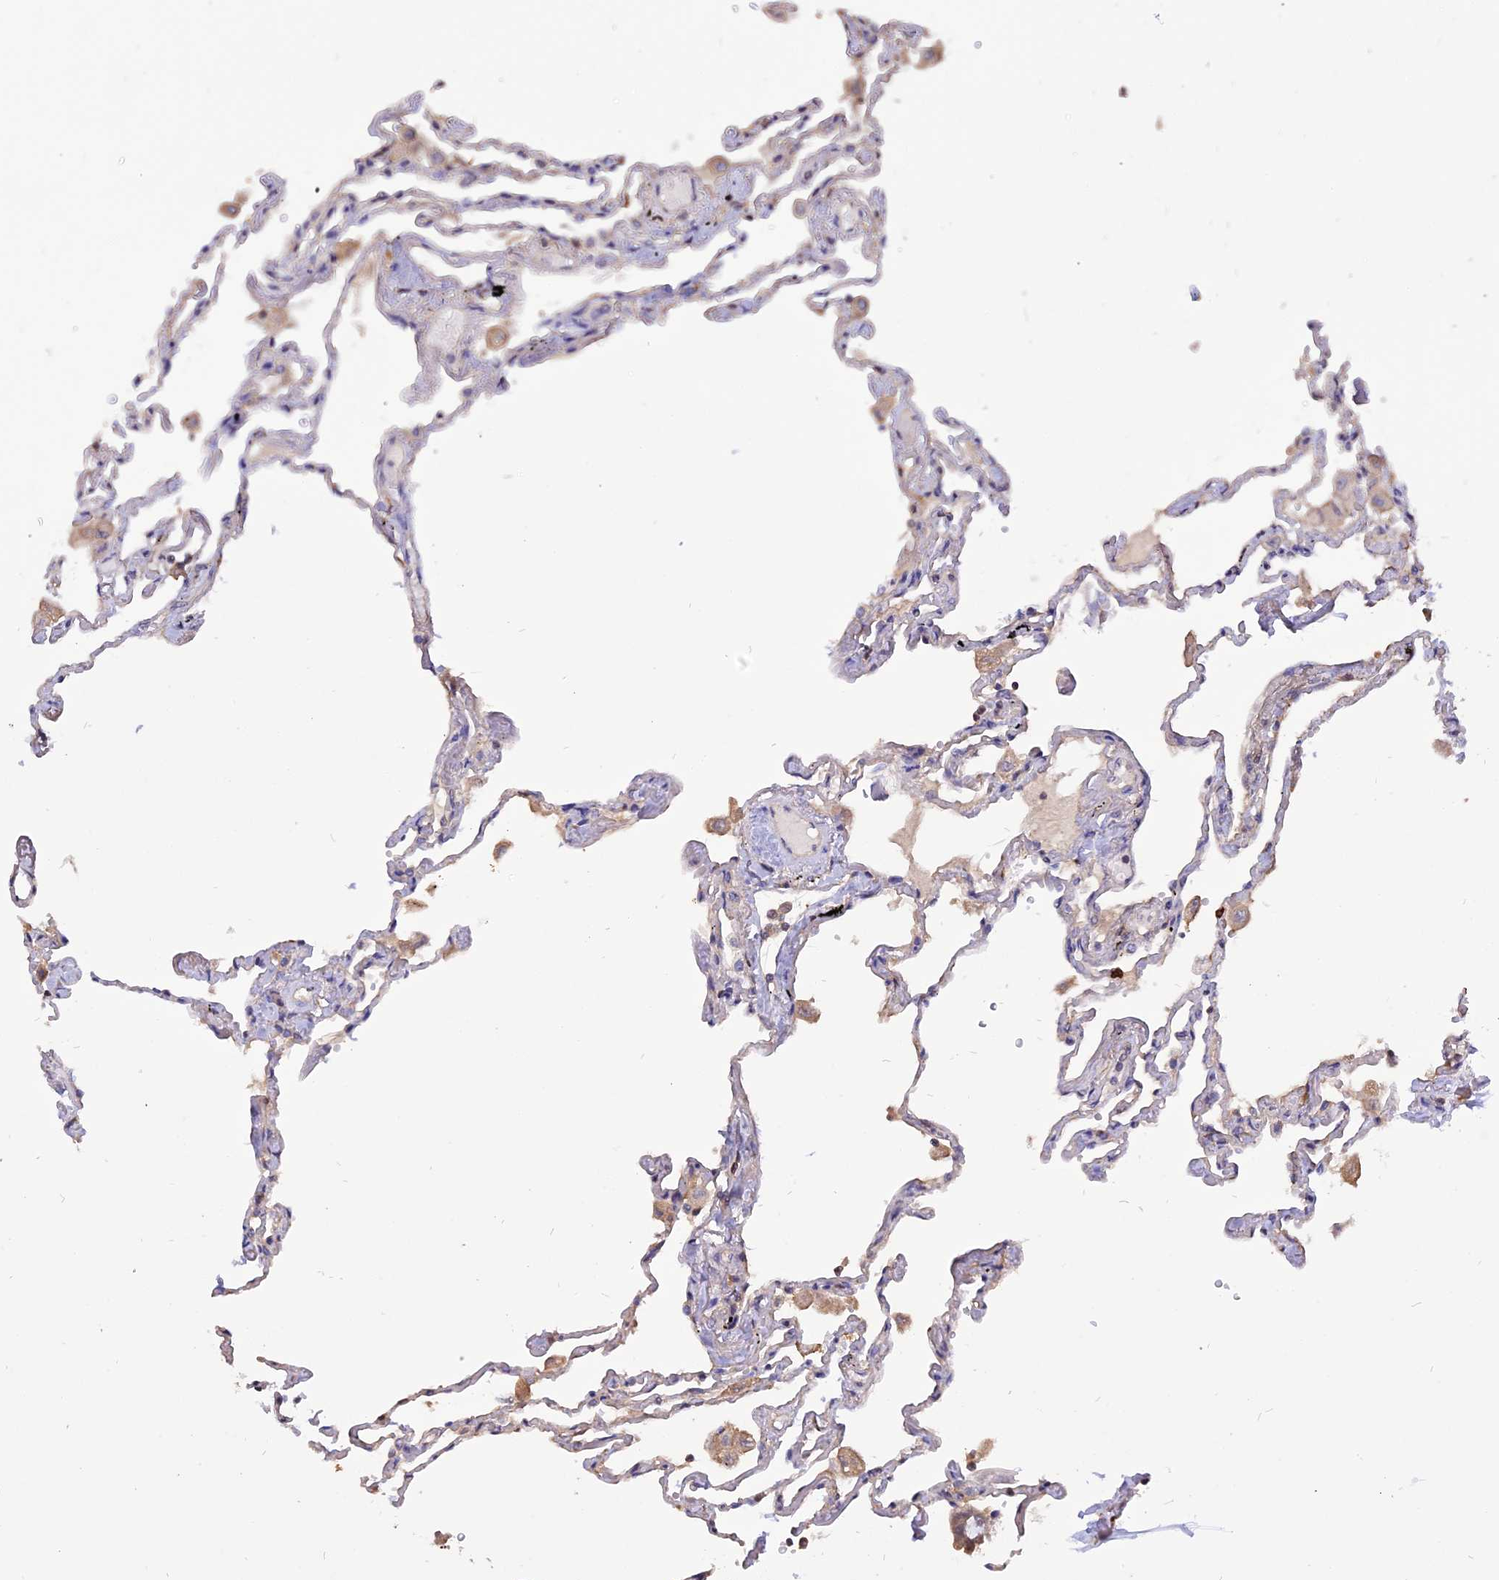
{"staining": {"intensity": "negative", "quantity": "none", "location": "none"}, "tissue": "lung", "cell_type": "Alveolar cells", "image_type": "normal", "snomed": [{"axis": "morphology", "description": "Normal tissue, NOS"}, {"axis": "topography", "description": "Lung"}], "caption": "Immunohistochemical staining of benign human lung exhibits no significant positivity in alveolar cells.", "gene": "CARMIL2", "patient": {"sex": "female", "age": 67}}